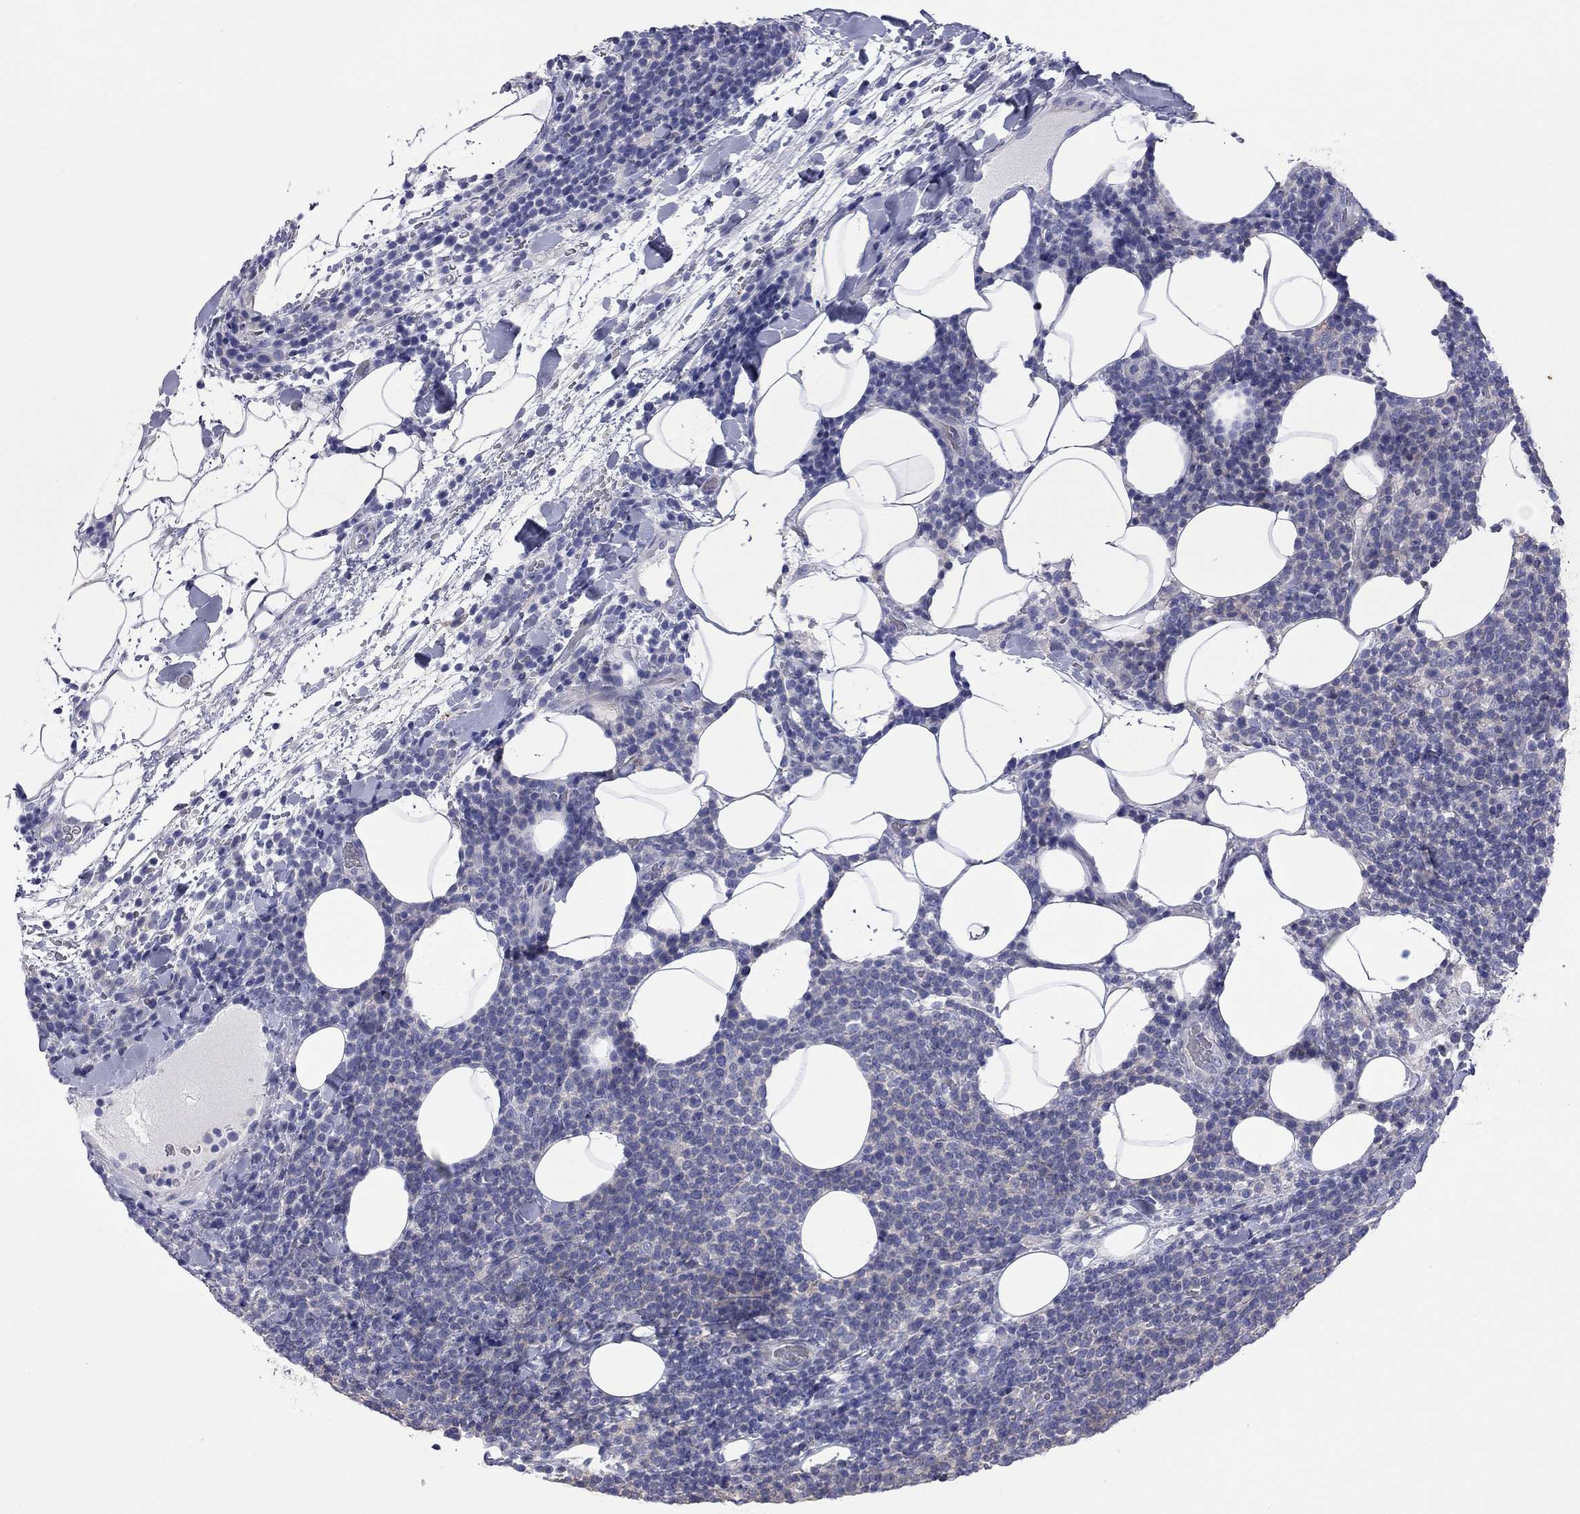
{"staining": {"intensity": "negative", "quantity": "none", "location": "none"}, "tissue": "lymphoma", "cell_type": "Tumor cells", "image_type": "cancer", "snomed": [{"axis": "morphology", "description": "Malignant lymphoma, non-Hodgkin's type, High grade"}, {"axis": "topography", "description": "Lymph node"}], "caption": "There is no significant expression in tumor cells of lymphoma.", "gene": "ACTL7B", "patient": {"sex": "male", "age": 61}}